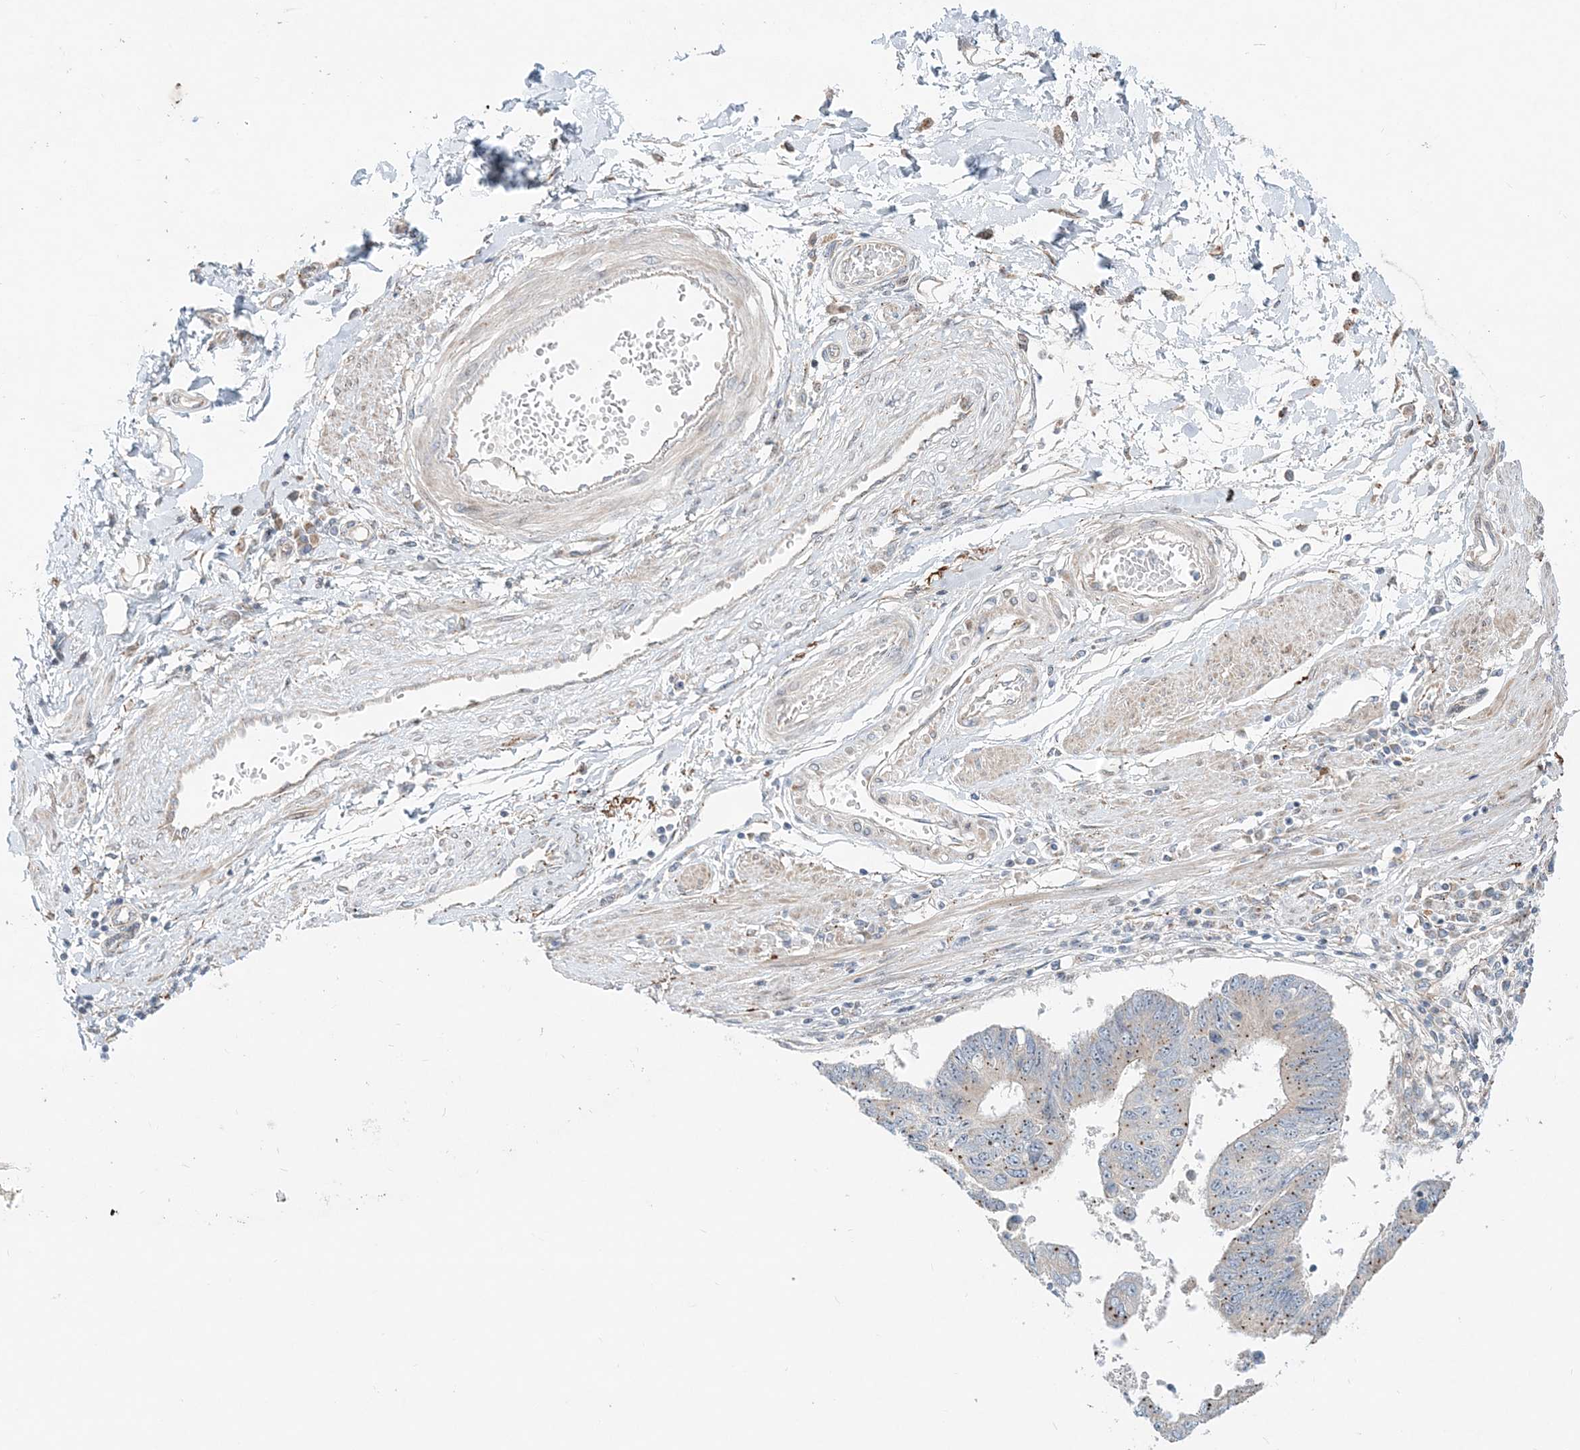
{"staining": {"intensity": "weak", "quantity": "25%-75%", "location": "cytoplasmic/membranous"}, "tissue": "stomach cancer", "cell_type": "Tumor cells", "image_type": "cancer", "snomed": [{"axis": "morphology", "description": "Adenocarcinoma, NOS"}, {"axis": "topography", "description": "Stomach"}], "caption": "Immunohistochemistry (IHC) image of stomach adenocarcinoma stained for a protein (brown), which reveals low levels of weak cytoplasmic/membranous staining in about 25%-75% of tumor cells.", "gene": "CXXC5", "patient": {"sex": "male", "age": 59}}